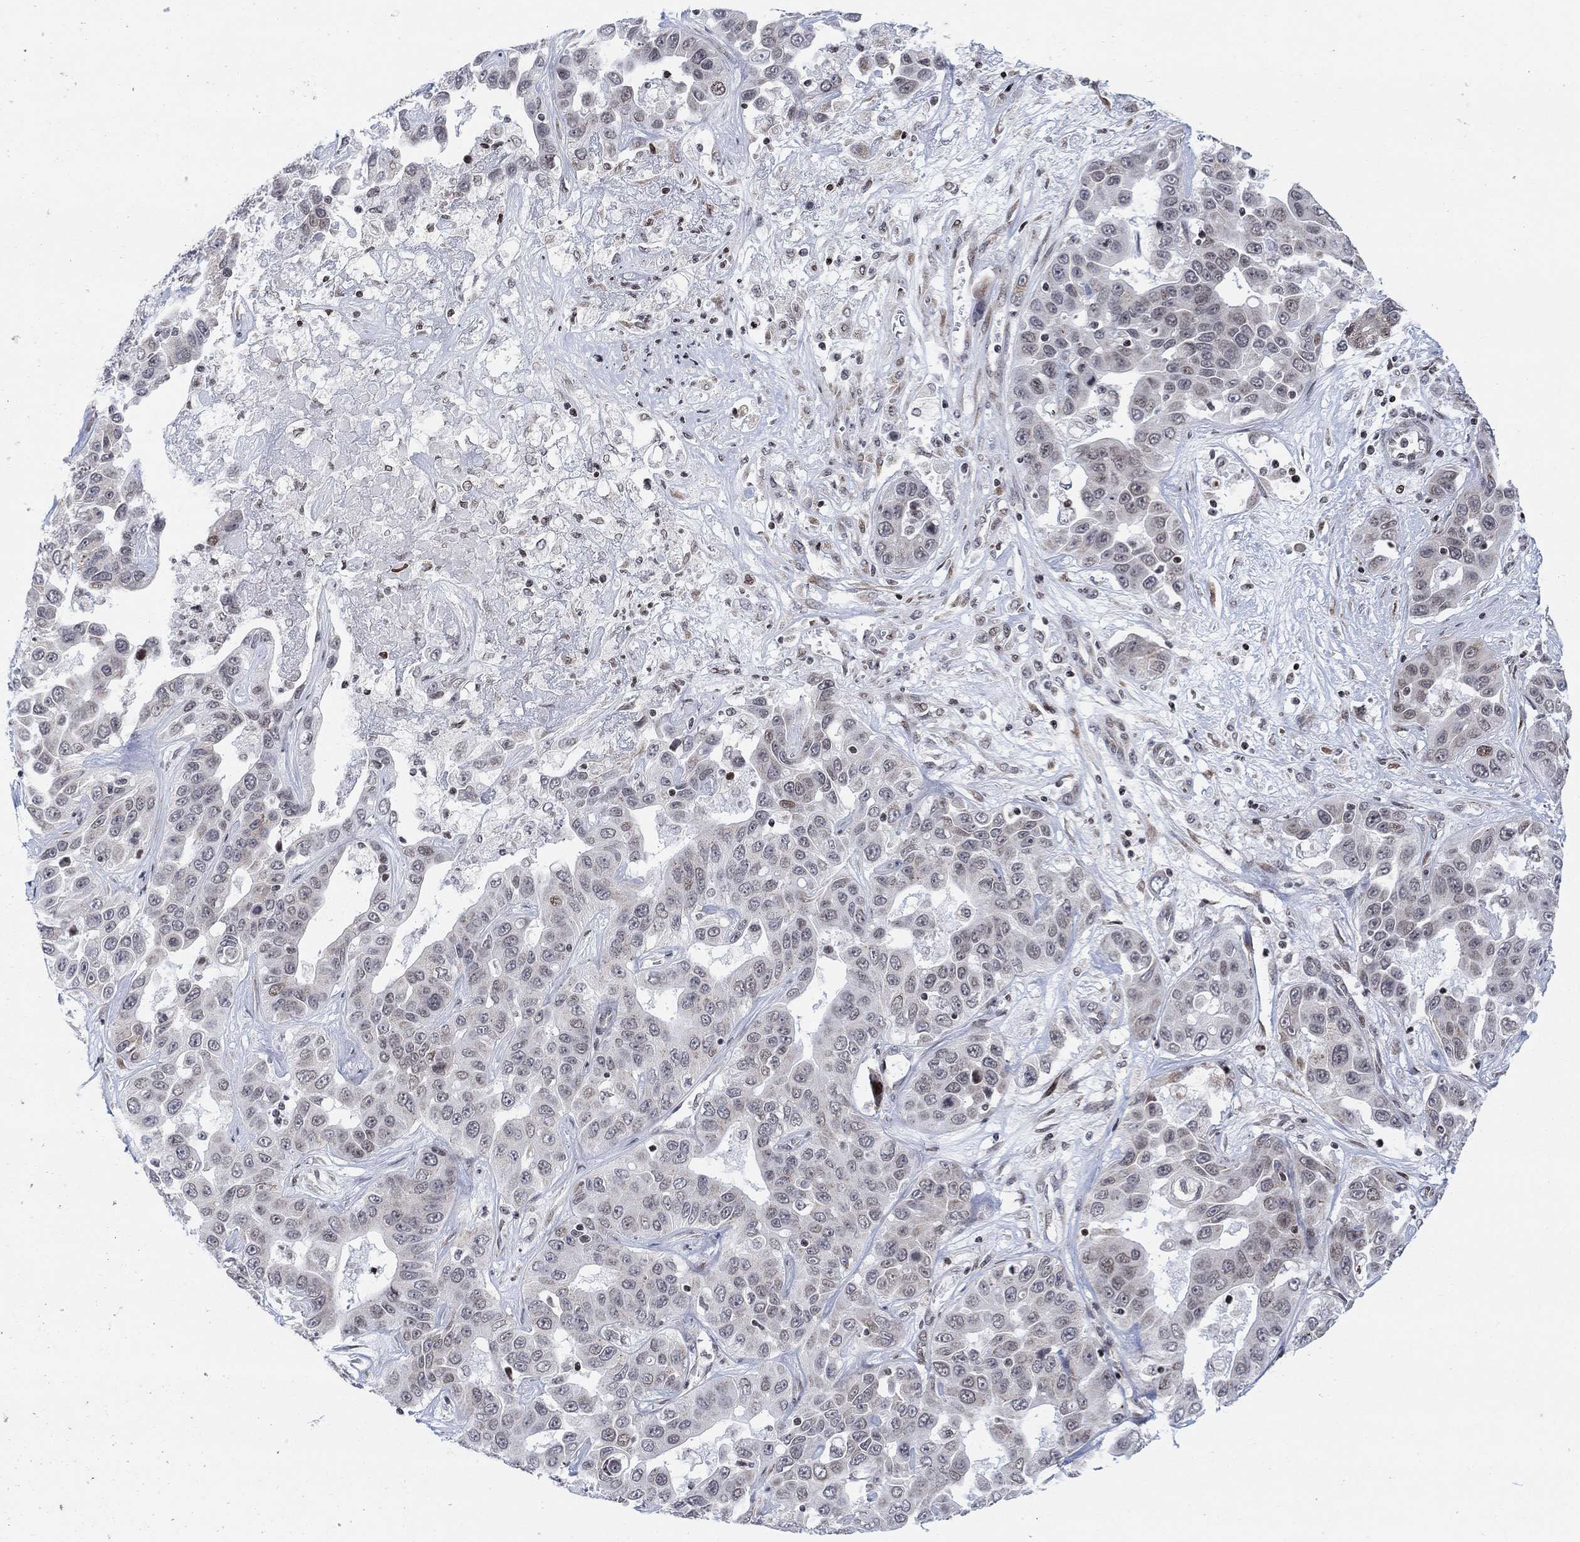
{"staining": {"intensity": "negative", "quantity": "none", "location": "none"}, "tissue": "liver cancer", "cell_type": "Tumor cells", "image_type": "cancer", "snomed": [{"axis": "morphology", "description": "Cholangiocarcinoma"}, {"axis": "topography", "description": "Liver"}], "caption": "This photomicrograph is of liver cancer (cholangiocarcinoma) stained with immunohistochemistry (IHC) to label a protein in brown with the nuclei are counter-stained blue. There is no positivity in tumor cells.", "gene": "ABHD14A", "patient": {"sex": "female", "age": 52}}